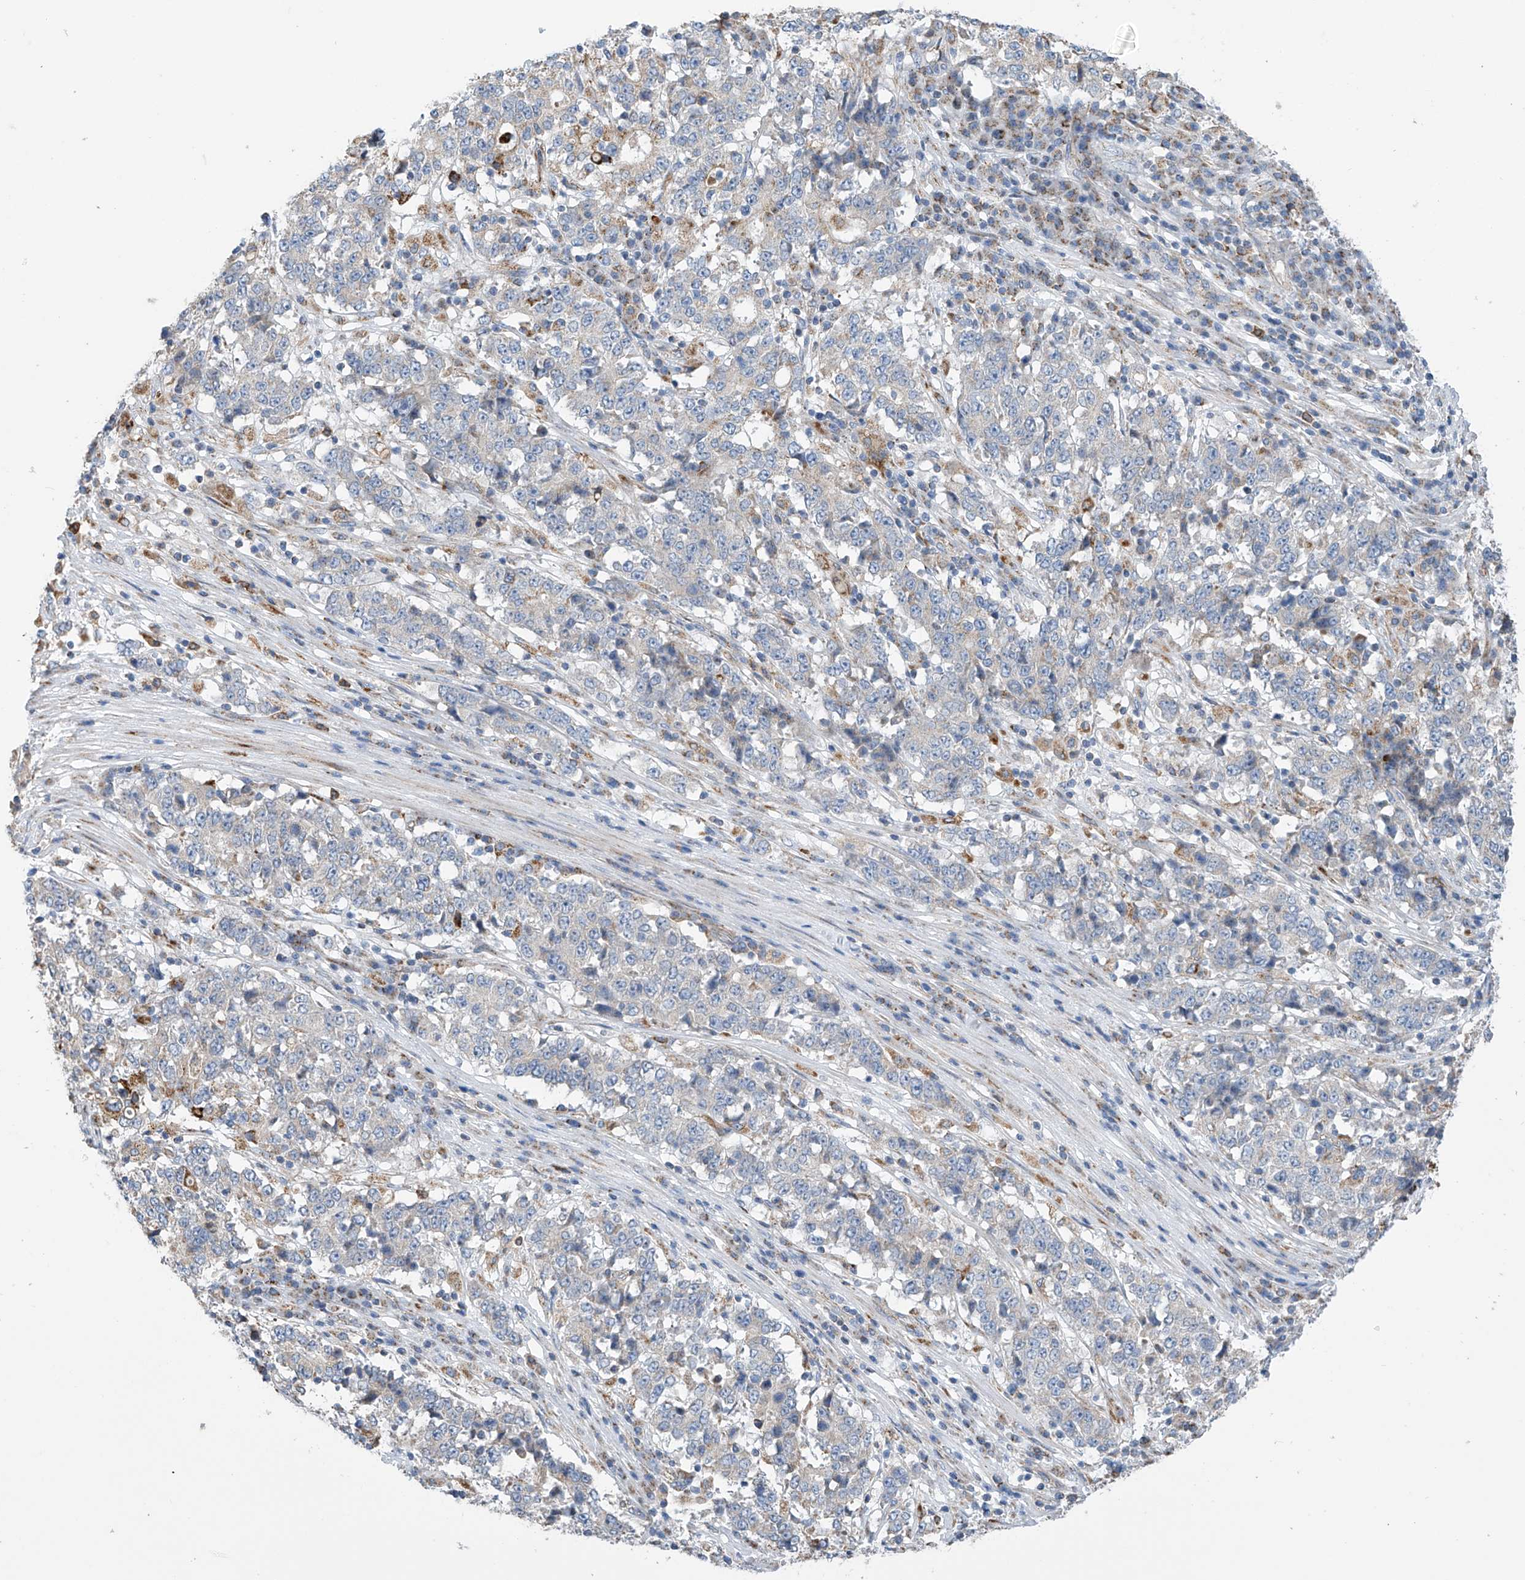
{"staining": {"intensity": "negative", "quantity": "none", "location": "none"}, "tissue": "stomach cancer", "cell_type": "Tumor cells", "image_type": "cancer", "snomed": [{"axis": "morphology", "description": "Adenocarcinoma, NOS"}, {"axis": "topography", "description": "Stomach"}], "caption": "Micrograph shows no significant protein expression in tumor cells of stomach cancer (adenocarcinoma). Nuclei are stained in blue.", "gene": "EIF5B", "patient": {"sex": "male", "age": 59}}